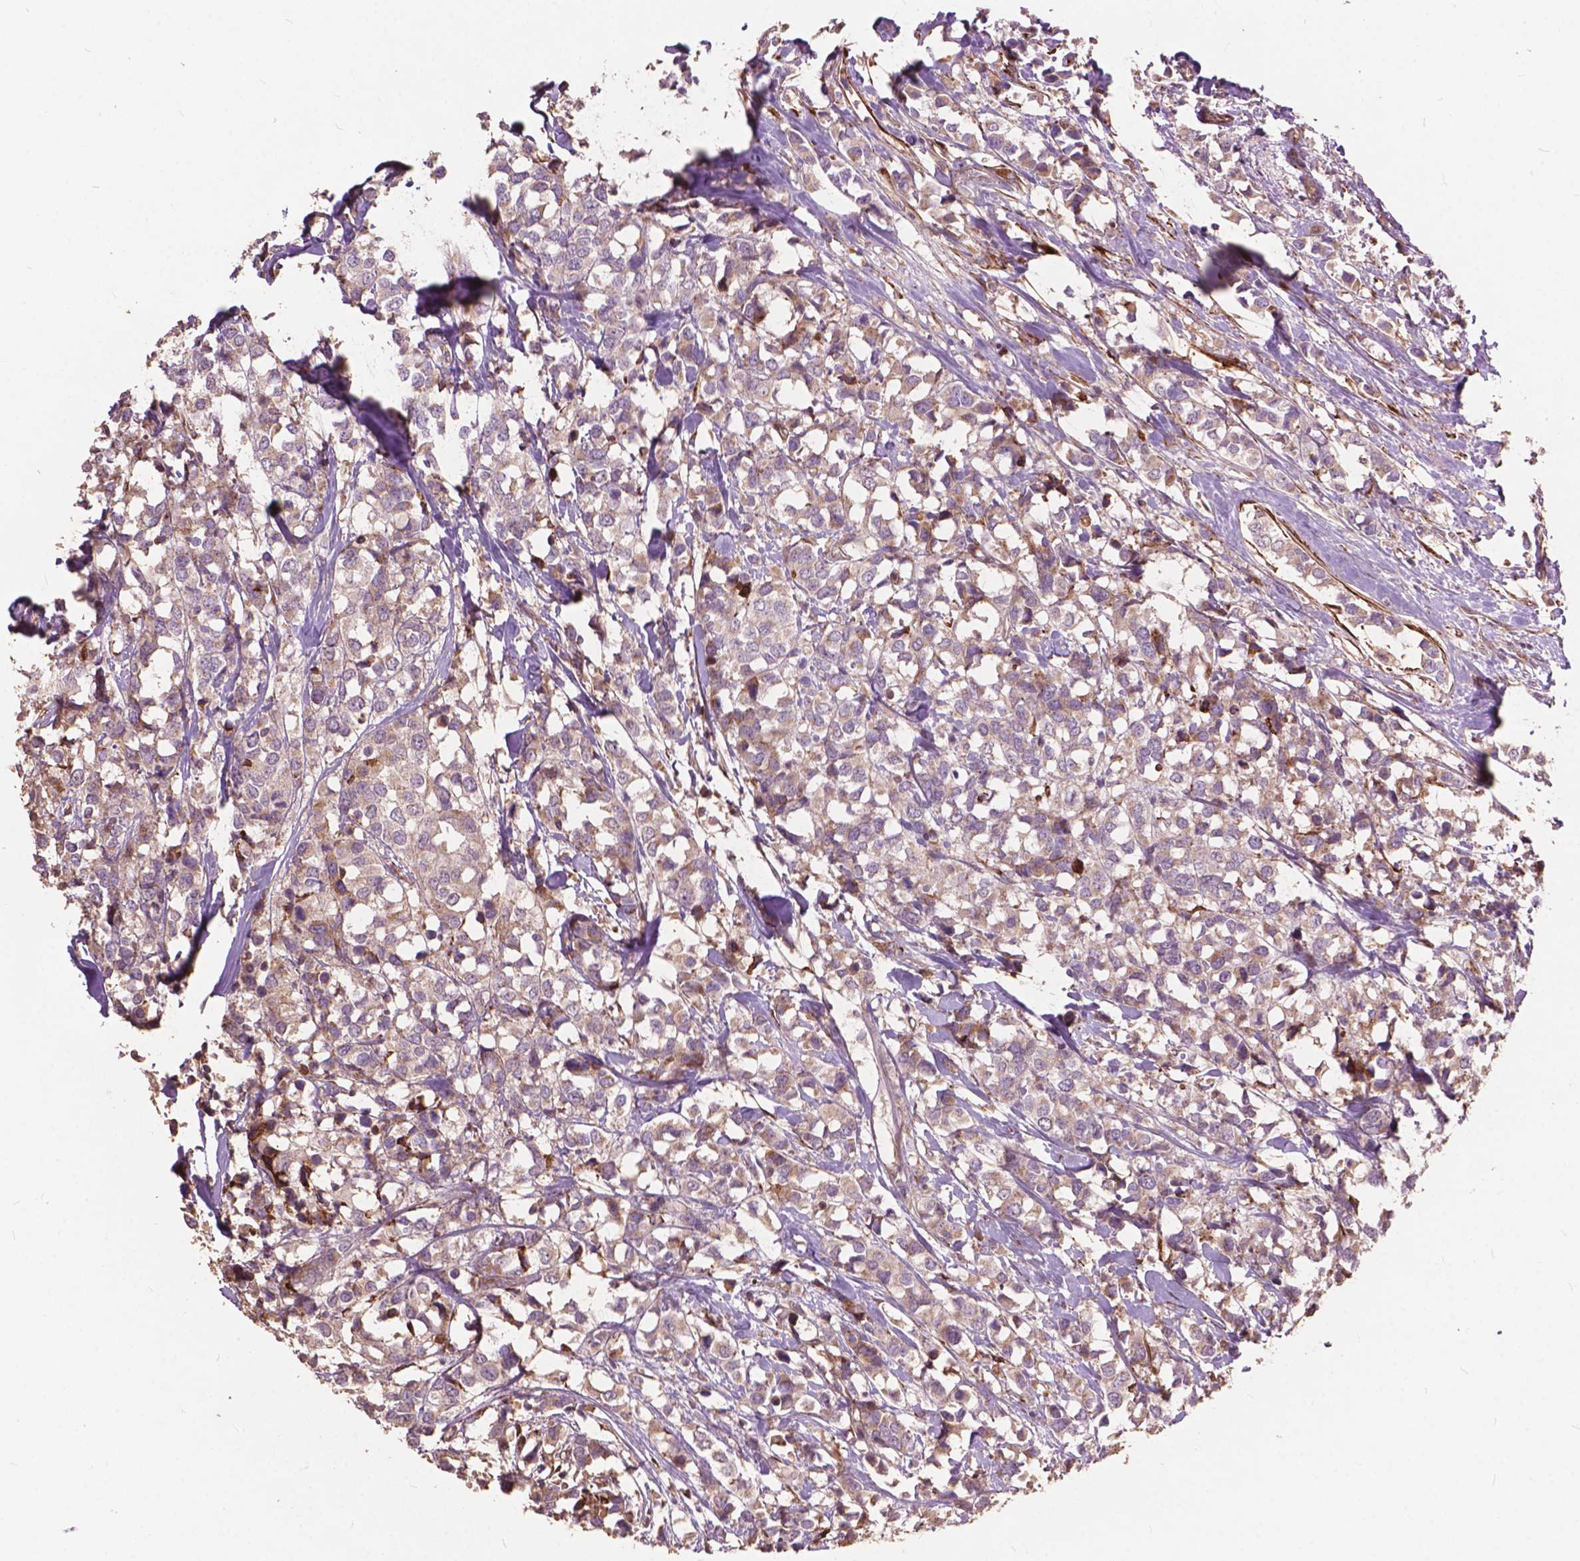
{"staining": {"intensity": "moderate", "quantity": "<25%", "location": "cytoplasmic/membranous"}, "tissue": "breast cancer", "cell_type": "Tumor cells", "image_type": "cancer", "snomed": [{"axis": "morphology", "description": "Lobular carcinoma"}, {"axis": "topography", "description": "Breast"}], "caption": "Protein expression analysis of breast cancer shows moderate cytoplasmic/membranous expression in about <25% of tumor cells.", "gene": "FNIP1", "patient": {"sex": "female", "age": 59}}